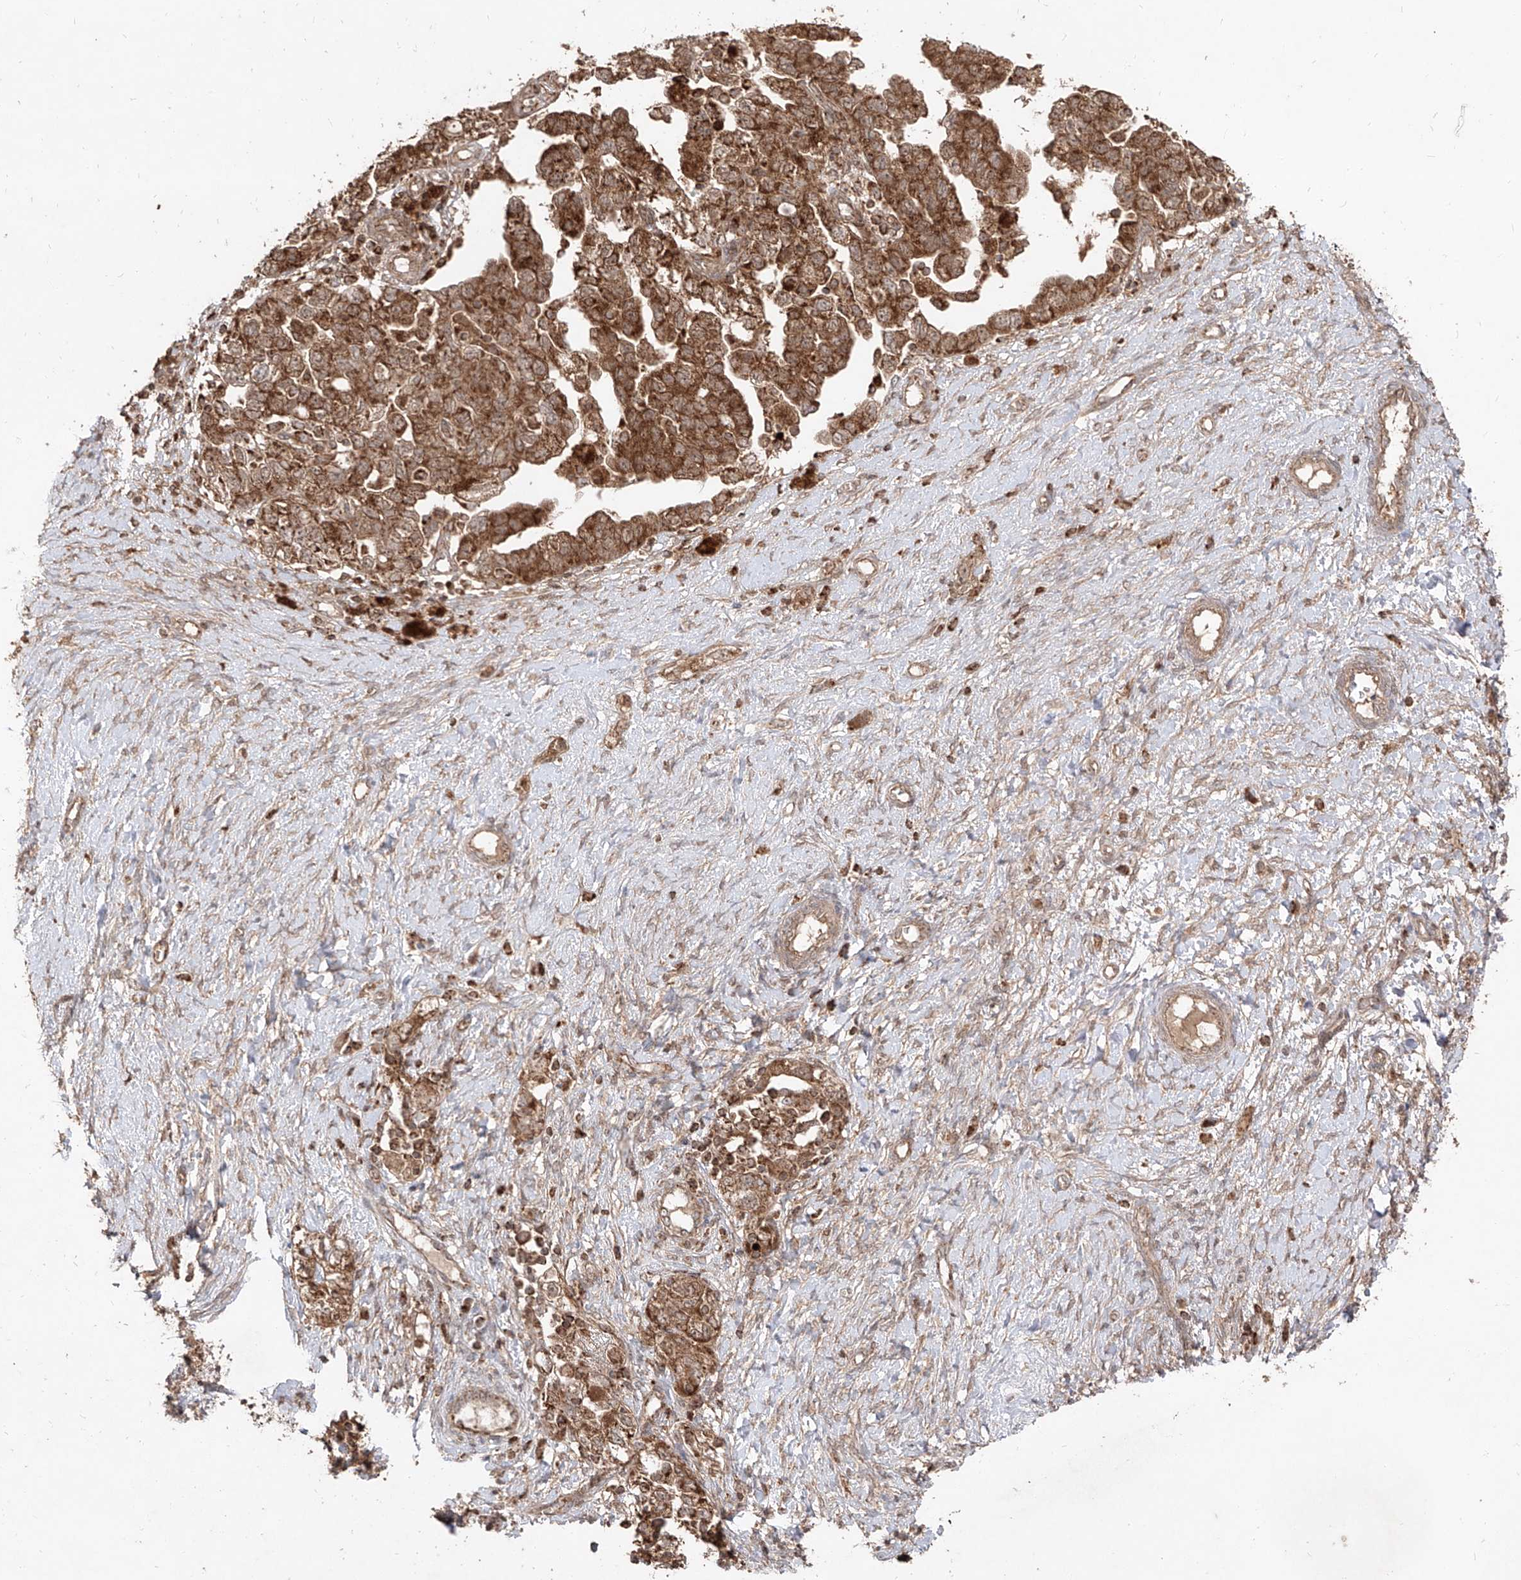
{"staining": {"intensity": "strong", "quantity": ">75%", "location": "cytoplasmic/membranous"}, "tissue": "ovarian cancer", "cell_type": "Tumor cells", "image_type": "cancer", "snomed": [{"axis": "morphology", "description": "Carcinoma, NOS"}, {"axis": "morphology", "description": "Cystadenocarcinoma, serous, NOS"}, {"axis": "topography", "description": "Ovary"}], "caption": "Immunohistochemical staining of ovarian cancer (serous cystadenocarcinoma) displays high levels of strong cytoplasmic/membranous protein positivity in about >75% of tumor cells. (Stains: DAB in brown, nuclei in blue, Microscopy: brightfield microscopy at high magnification).", "gene": "AIM2", "patient": {"sex": "female", "age": 69}}